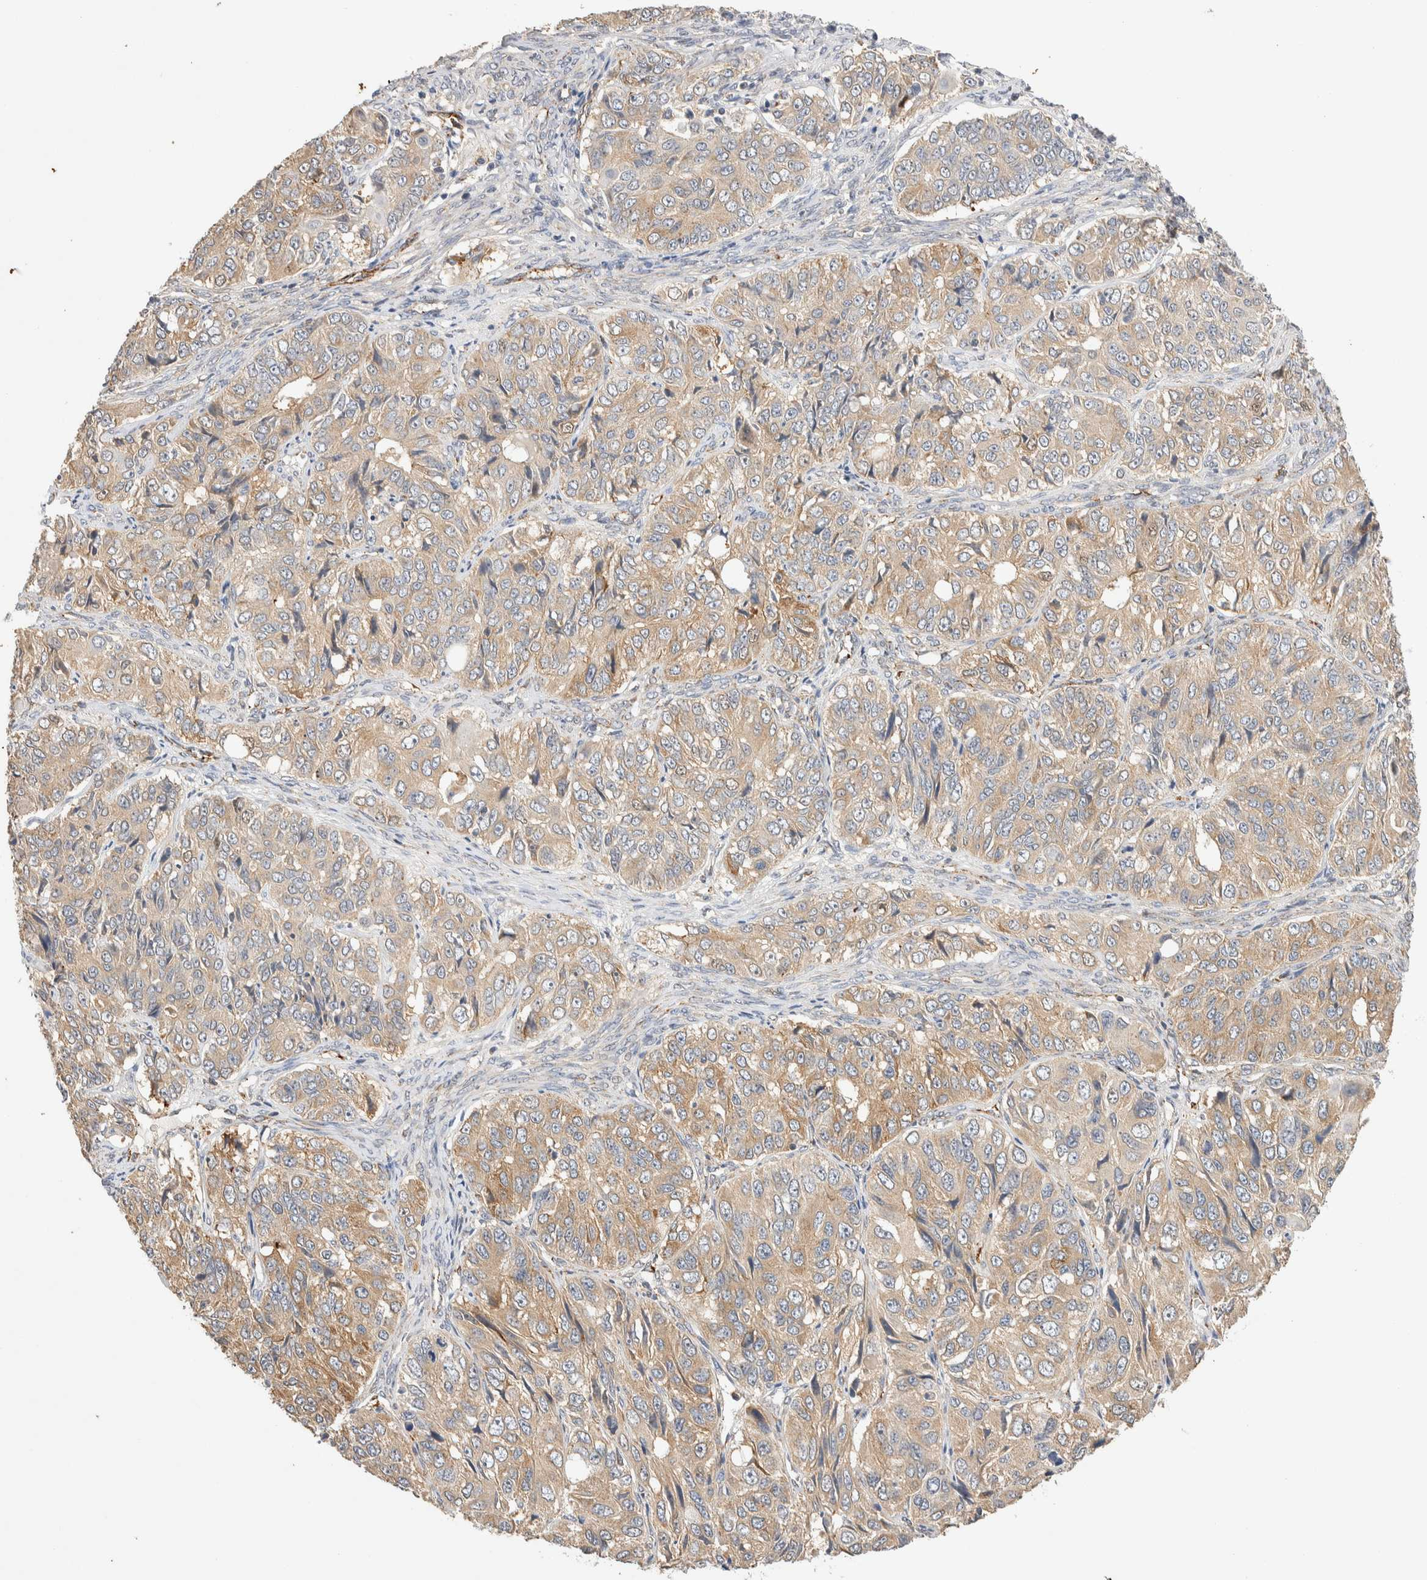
{"staining": {"intensity": "weak", "quantity": ">75%", "location": "cytoplasmic/membranous"}, "tissue": "ovarian cancer", "cell_type": "Tumor cells", "image_type": "cancer", "snomed": [{"axis": "morphology", "description": "Carcinoma, endometroid"}, {"axis": "topography", "description": "Ovary"}], "caption": "A photomicrograph of endometroid carcinoma (ovarian) stained for a protein demonstrates weak cytoplasmic/membranous brown staining in tumor cells.", "gene": "NSMAF", "patient": {"sex": "female", "age": 51}}